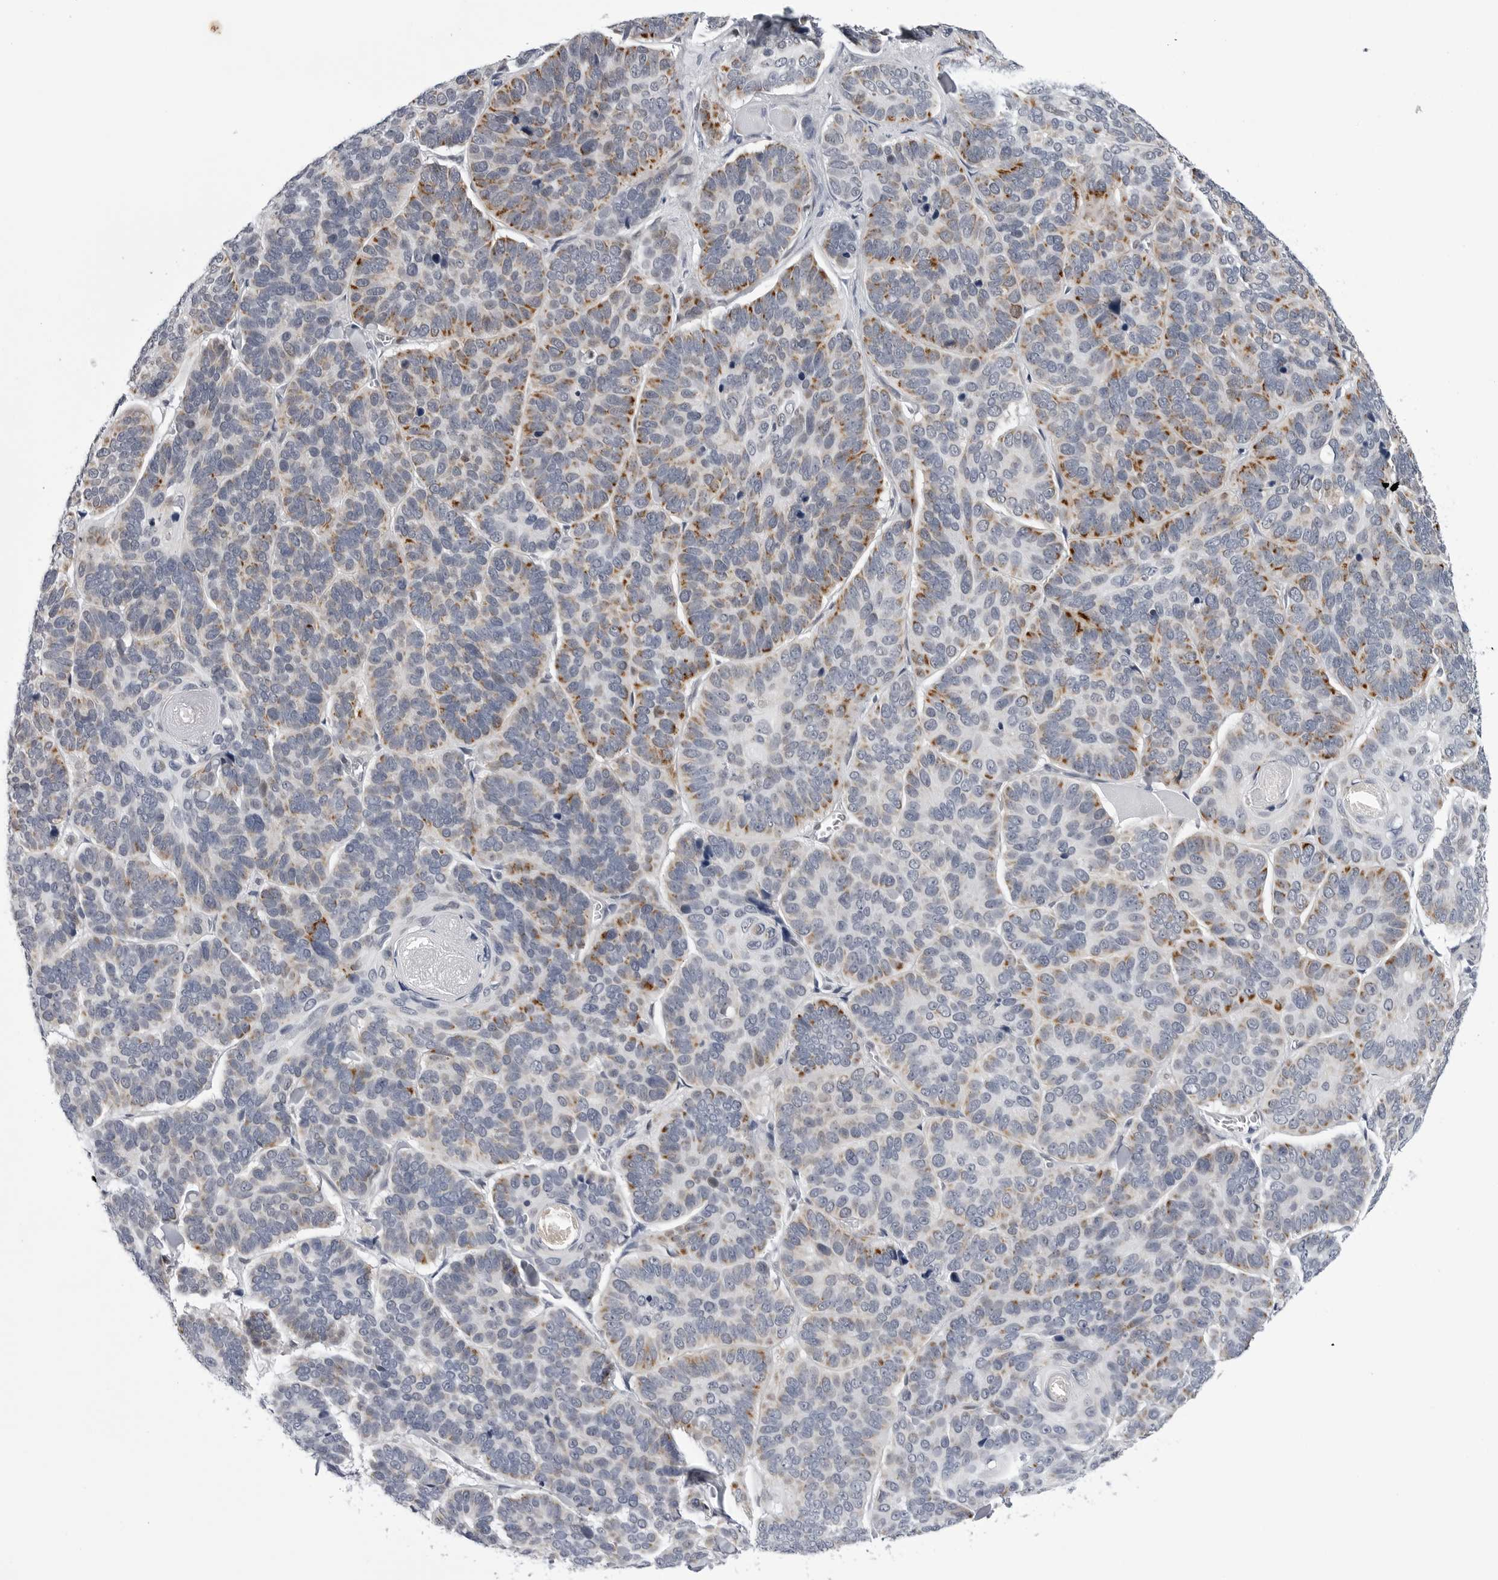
{"staining": {"intensity": "moderate", "quantity": "<25%", "location": "cytoplasmic/membranous"}, "tissue": "skin cancer", "cell_type": "Tumor cells", "image_type": "cancer", "snomed": [{"axis": "morphology", "description": "Basal cell carcinoma"}, {"axis": "topography", "description": "Skin"}], "caption": "Skin cancer (basal cell carcinoma) was stained to show a protein in brown. There is low levels of moderate cytoplasmic/membranous staining in about <25% of tumor cells.", "gene": "CDK20", "patient": {"sex": "male", "age": 62}}